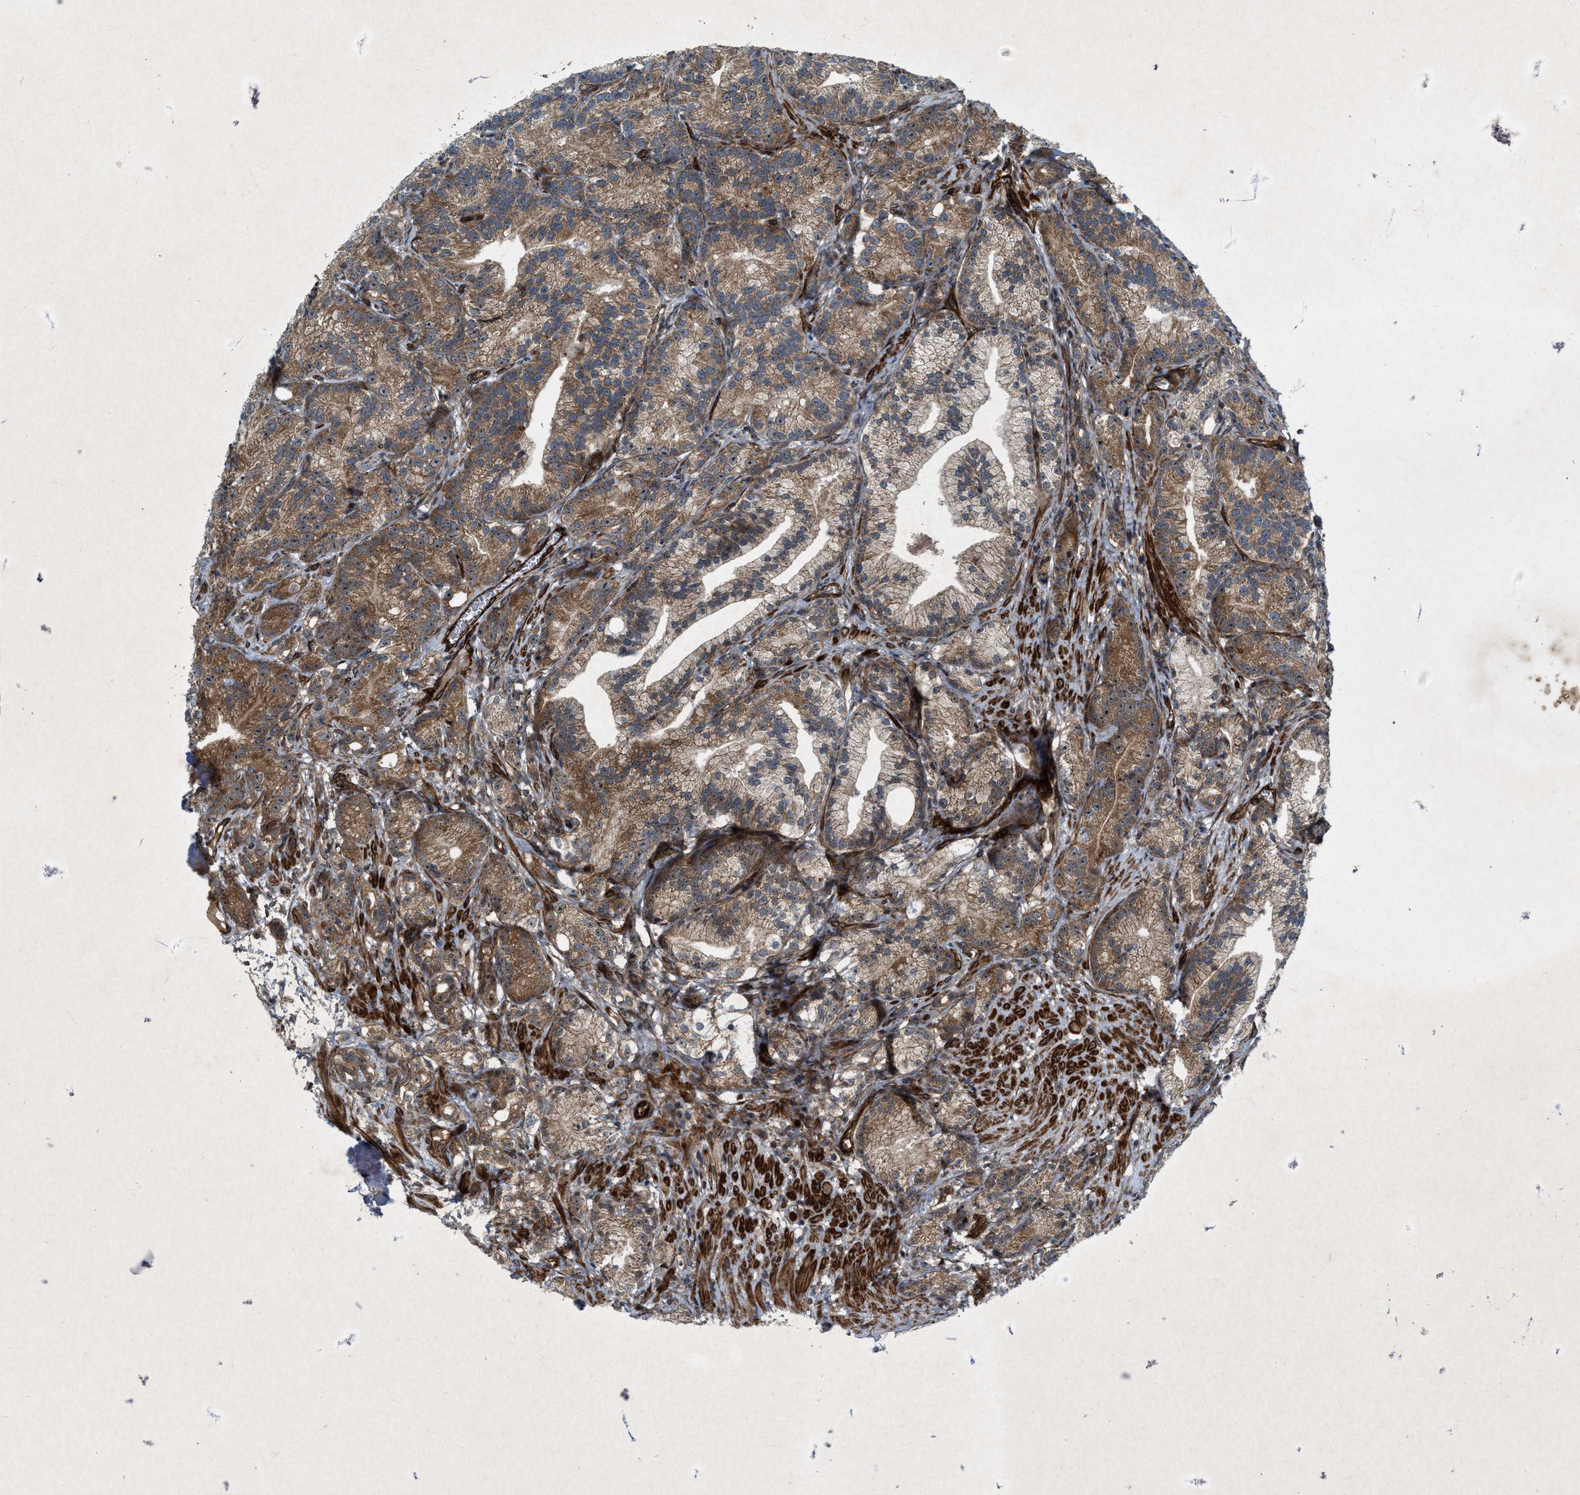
{"staining": {"intensity": "moderate", "quantity": ">75%", "location": "cytoplasmic/membranous"}, "tissue": "prostate cancer", "cell_type": "Tumor cells", "image_type": "cancer", "snomed": [{"axis": "morphology", "description": "Adenocarcinoma, Low grade"}, {"axis": "topography", "description": "Prostate"}], "caption": "The immunohistochemical stain labels moderate cytoplasmic/membranous positivity in tumor cells of prostate low-grade adenocarcinoma tissue.", "gene": "URGCP", "patient": {"sex": "male", "age": 89}}